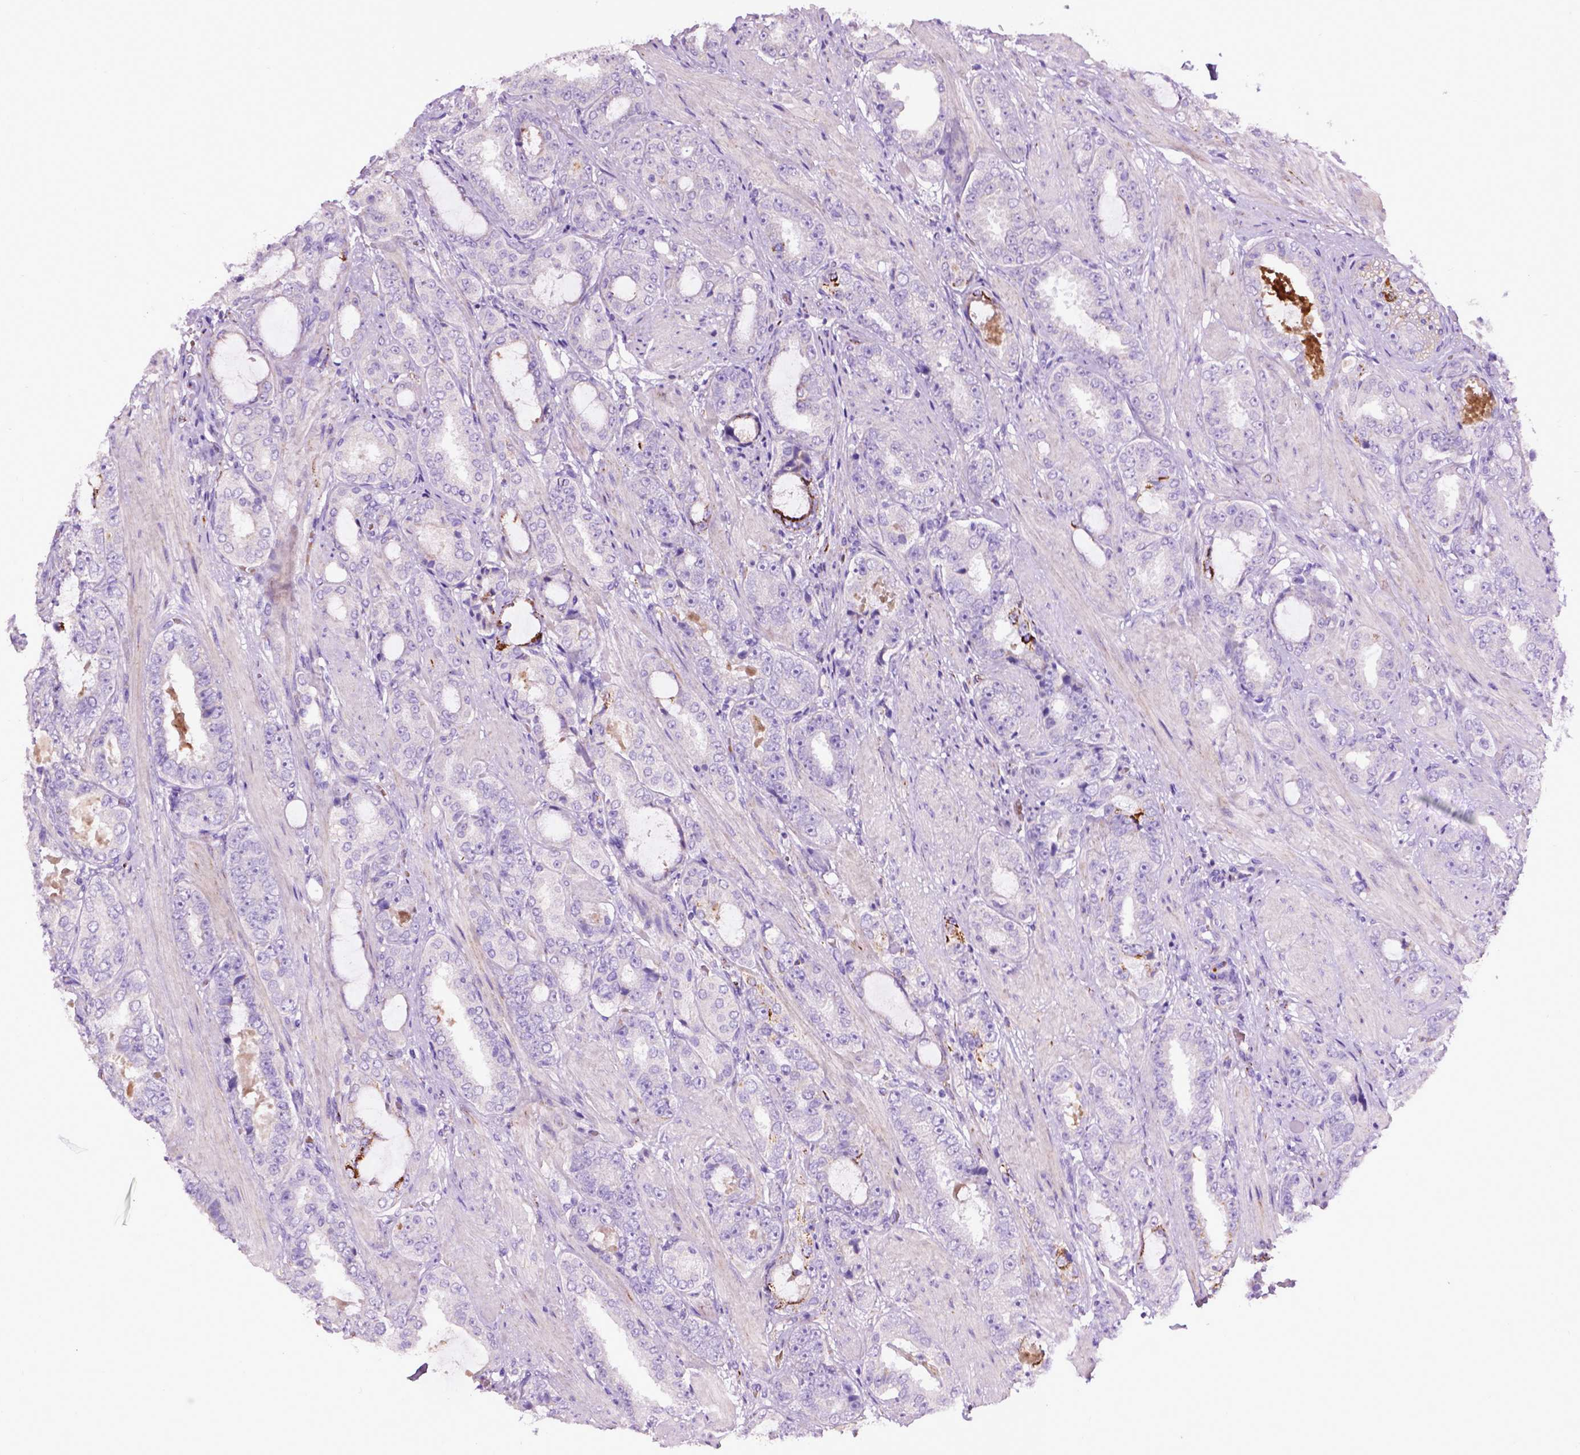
{"staining": {"intensity": "negative", "quantity": "none", "location": "none"}, "tissue": "prostate cancer", "cell_type": "Tumor cells", "image_type": "cancer", "snomed": [{"axis": "morphology", "description": "Adenocarcinoma, High grade"}, {"axis": "topography", "description": "Prostate"}], "caption": "High-grade adenocarcinoma (prostate) was stained to show a protein in brown. There is no significant expression in tumor cells.", "gene": "TMEM132E", "patient": {"sex": "male", "age": 63}}